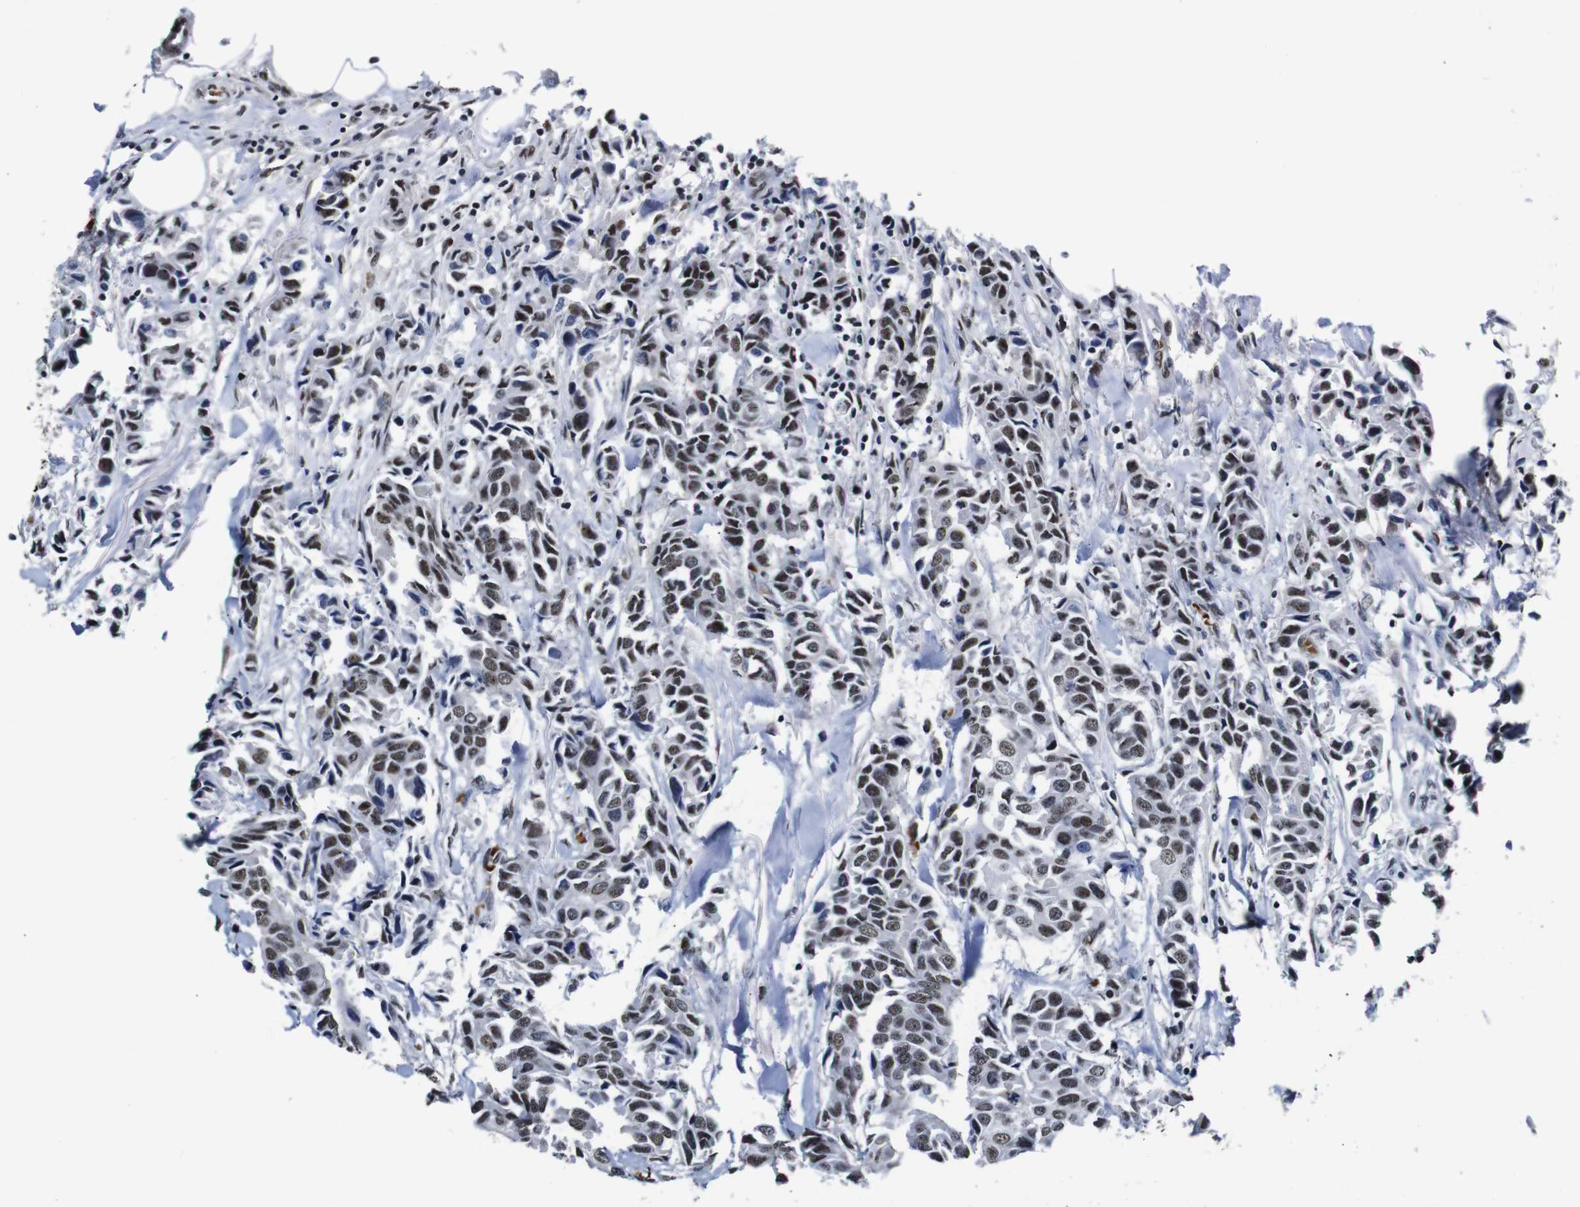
{"staining": {"intensity": "moderate", "quantity": ">75%", "location": "nuclear"}, "tissue": "breast cancer", "cell_type": "Tumor cells", "image_type": "cancer", "snomed": [{"axis": "morphology", "description": "Duct carcinoma"}, {"axis": "topography", "description": "Breast"}], "caption": "This histopathology image displays immunohistochemistry (IHC) staining of human invasive ductal carcinoma (breast), with medium moderate nuclear positivity in about >75% of tumor cells.", "gene": "ILDR2", "patient": {"sex": "female", "age": 80}}